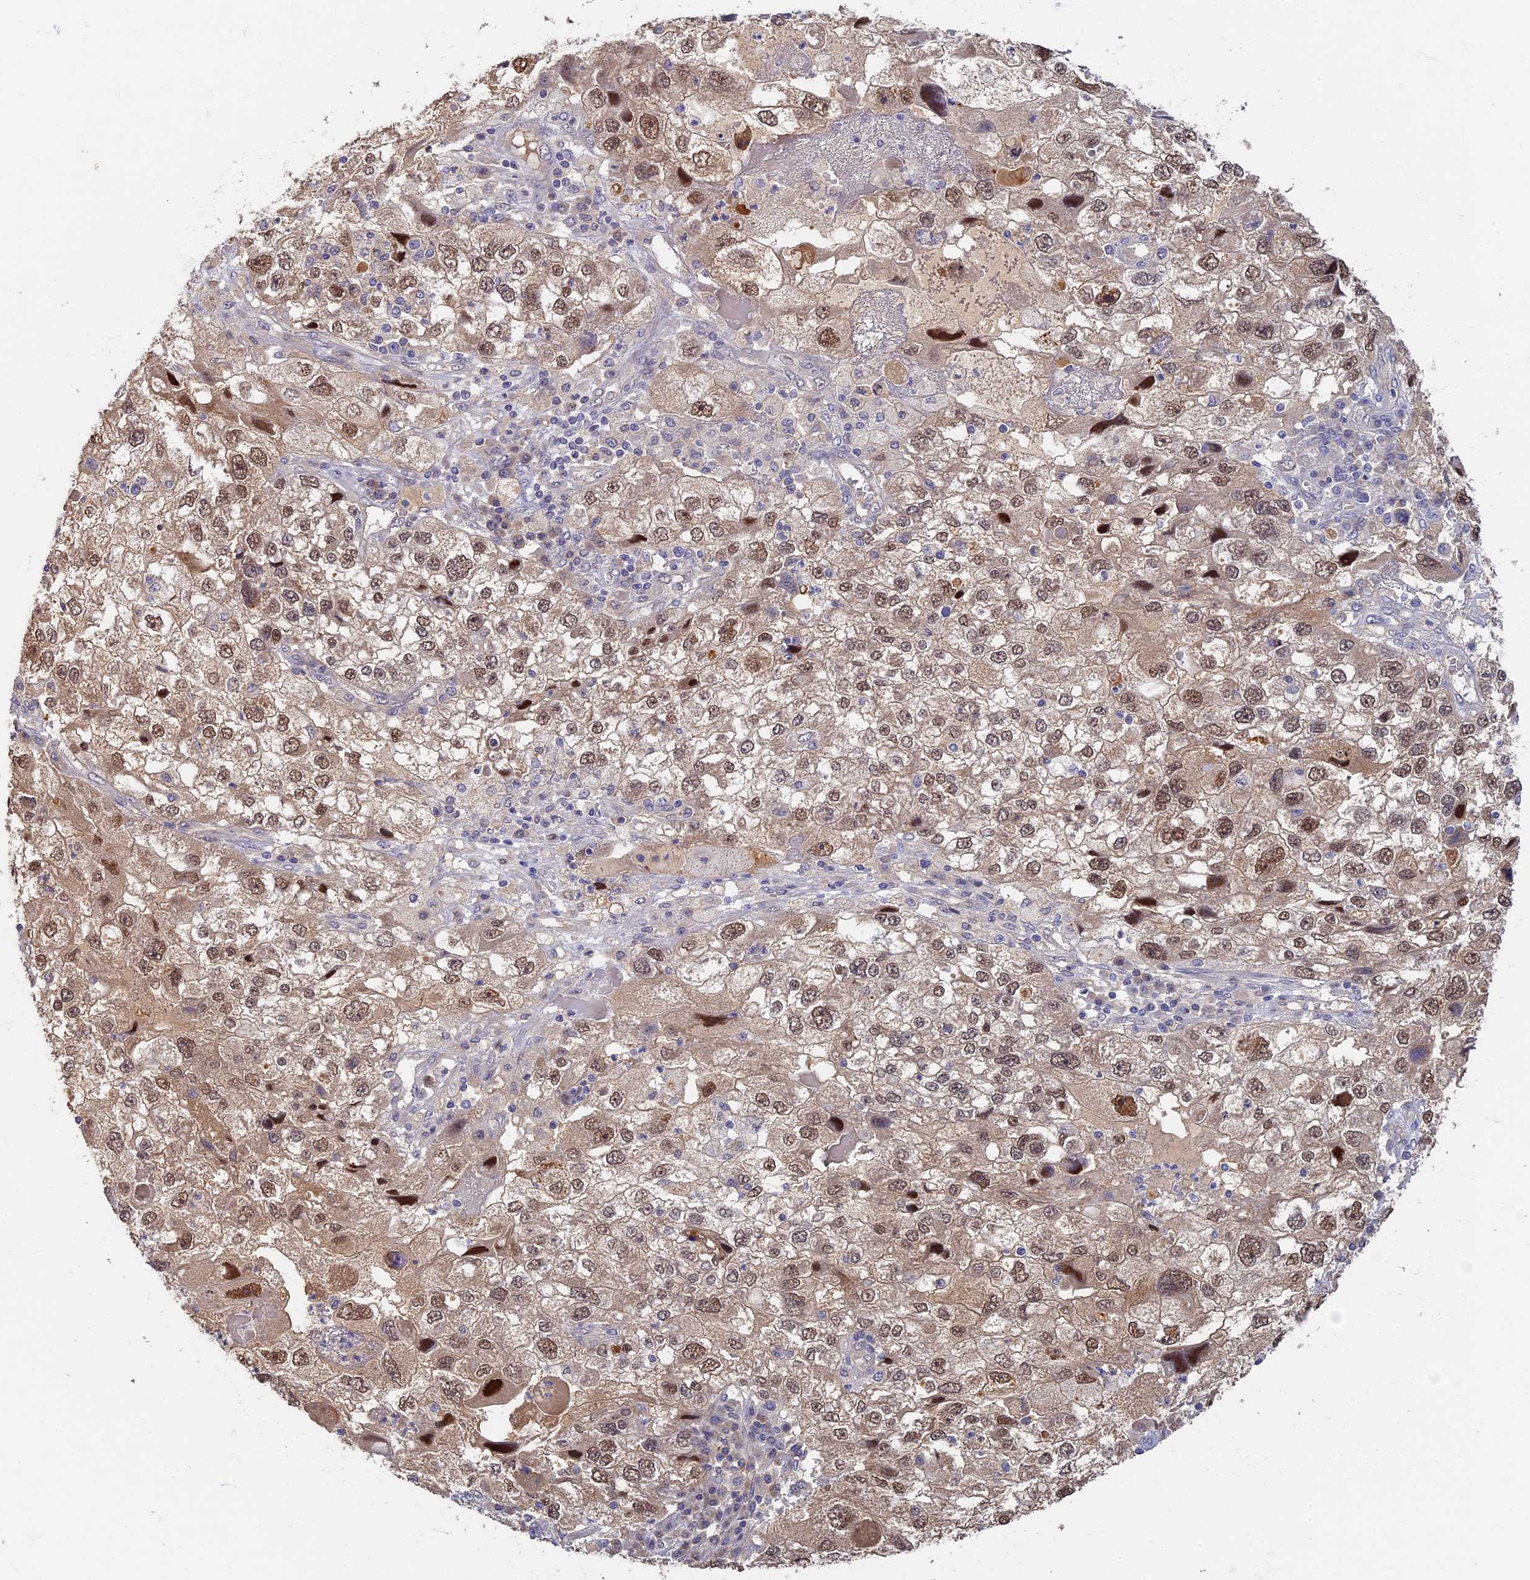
{"staining": {"intensity": "moderate", "quantity": ">75%", "location": "nuclear"}, "tissue": "endometrial cancer", "cell_type": "Tumor cells", "image_type": "cancer", "snomed": [{"axis": "morphology", "description": "Adenocarcinoma, NOS"}, {"axis": "topography", "description": "Endometrium"}], "caption": "IHC photomicrograph of neoplastic tissue: human endometrial cancer (adenocarcinoma) stained using immunohistochemistry (IHC) shows medium levels of moderate protein expression localized specifically in the nuclear of tumor cells, appearing as a nuclear brown color.", "gene": "RSPH3", "patient": {"sex": "female", "age": 49}}